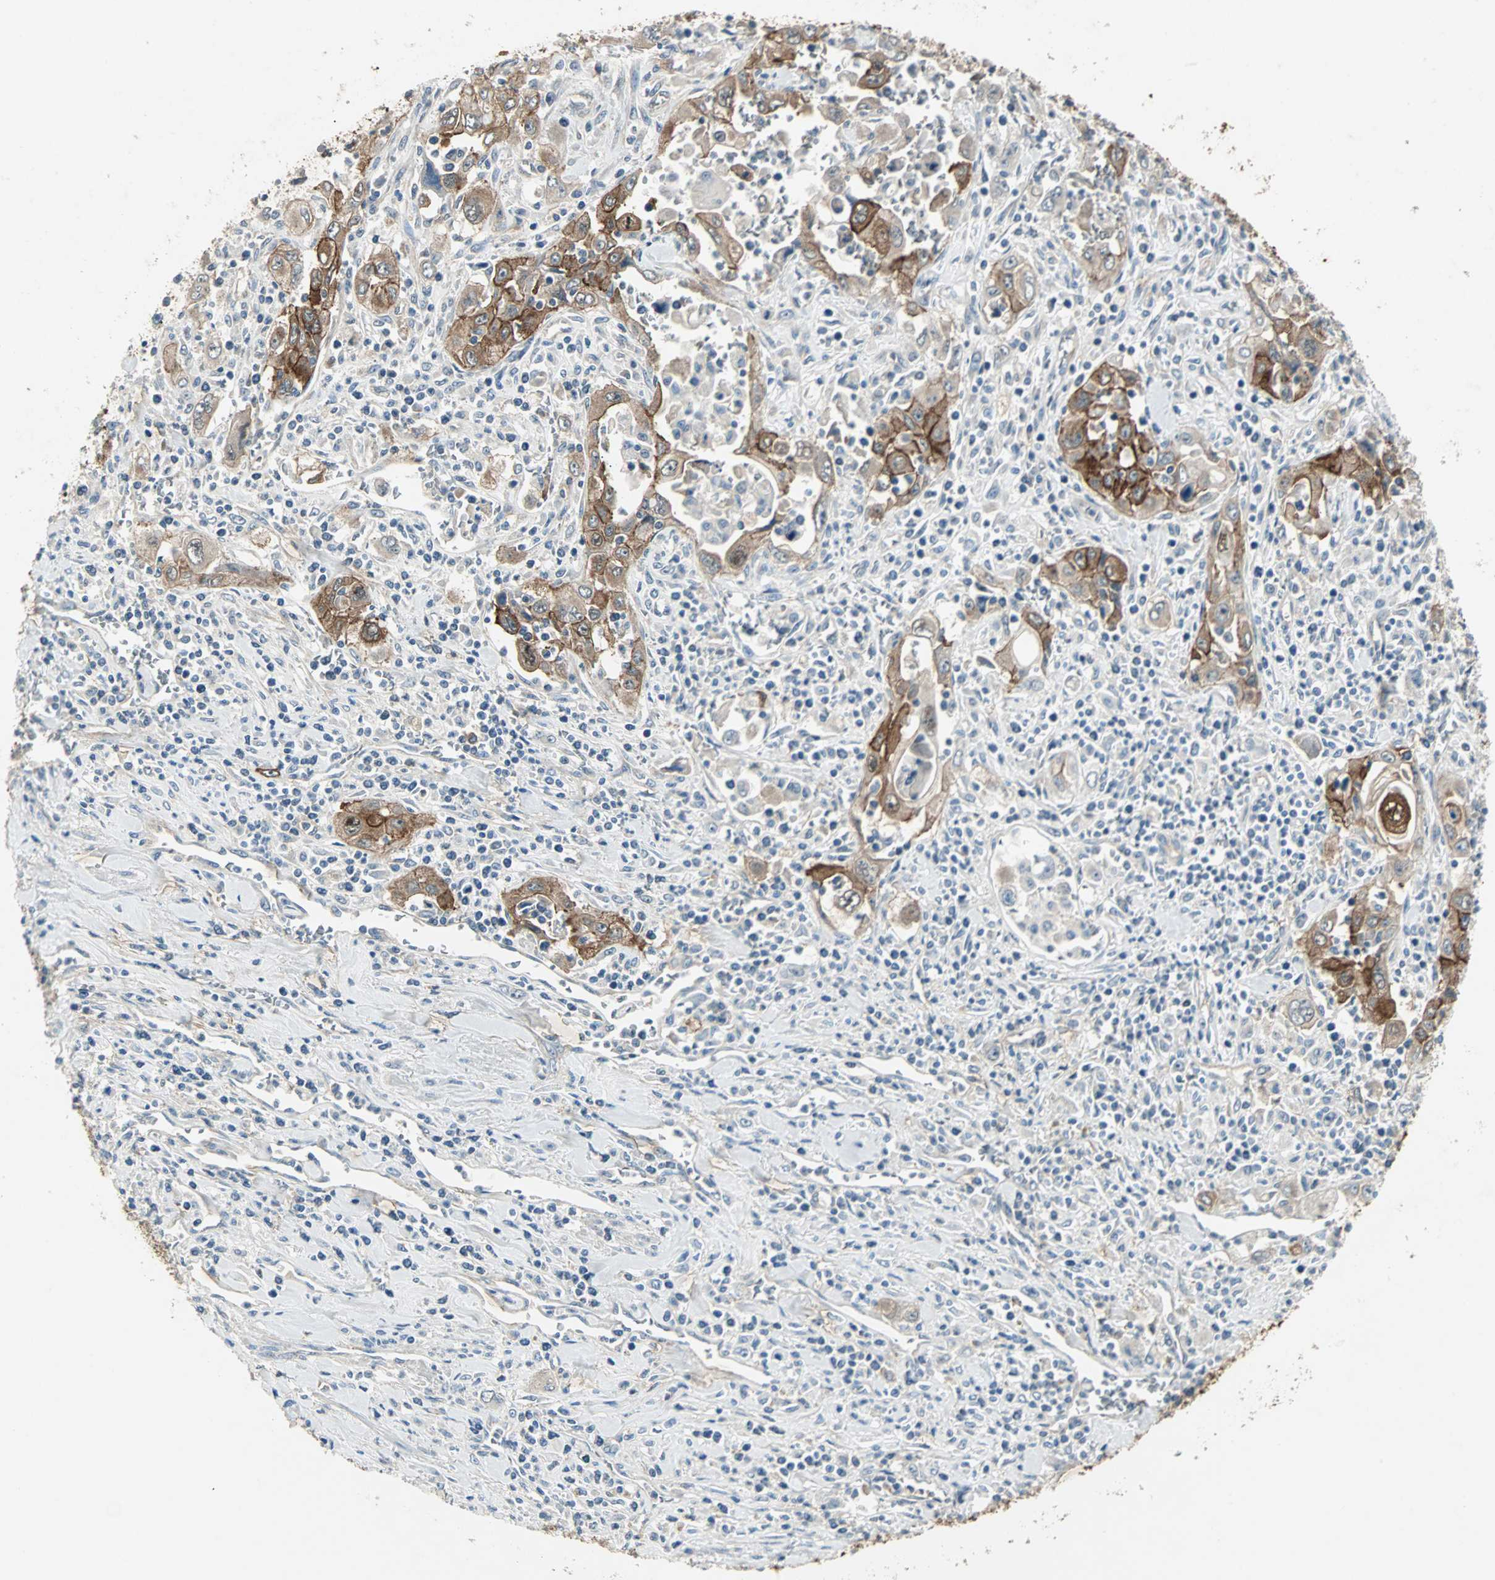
{"staining": {"intensity": "moderate", "quantity": ">75%", "location": "cytoplasmic/membranous"}, "tissue": "pancreatic cancer", "cell_type": "Tumor cells", "image_type": "cancer", "snomed": [{"axis": "morphology", "description": "Adenocarcinoma, NOS"}, {"axis": "topography", "description": "Pancreas"}], "caption": "Moderate cytoplasmic/membranous staining for a protein is present in approximately >75% of tumor cells of pancreatic adenocarcinoma using immunohistochemistry (IHC).", "gene": "CMC2", "patient": {"sex": "male", "age": 70}}